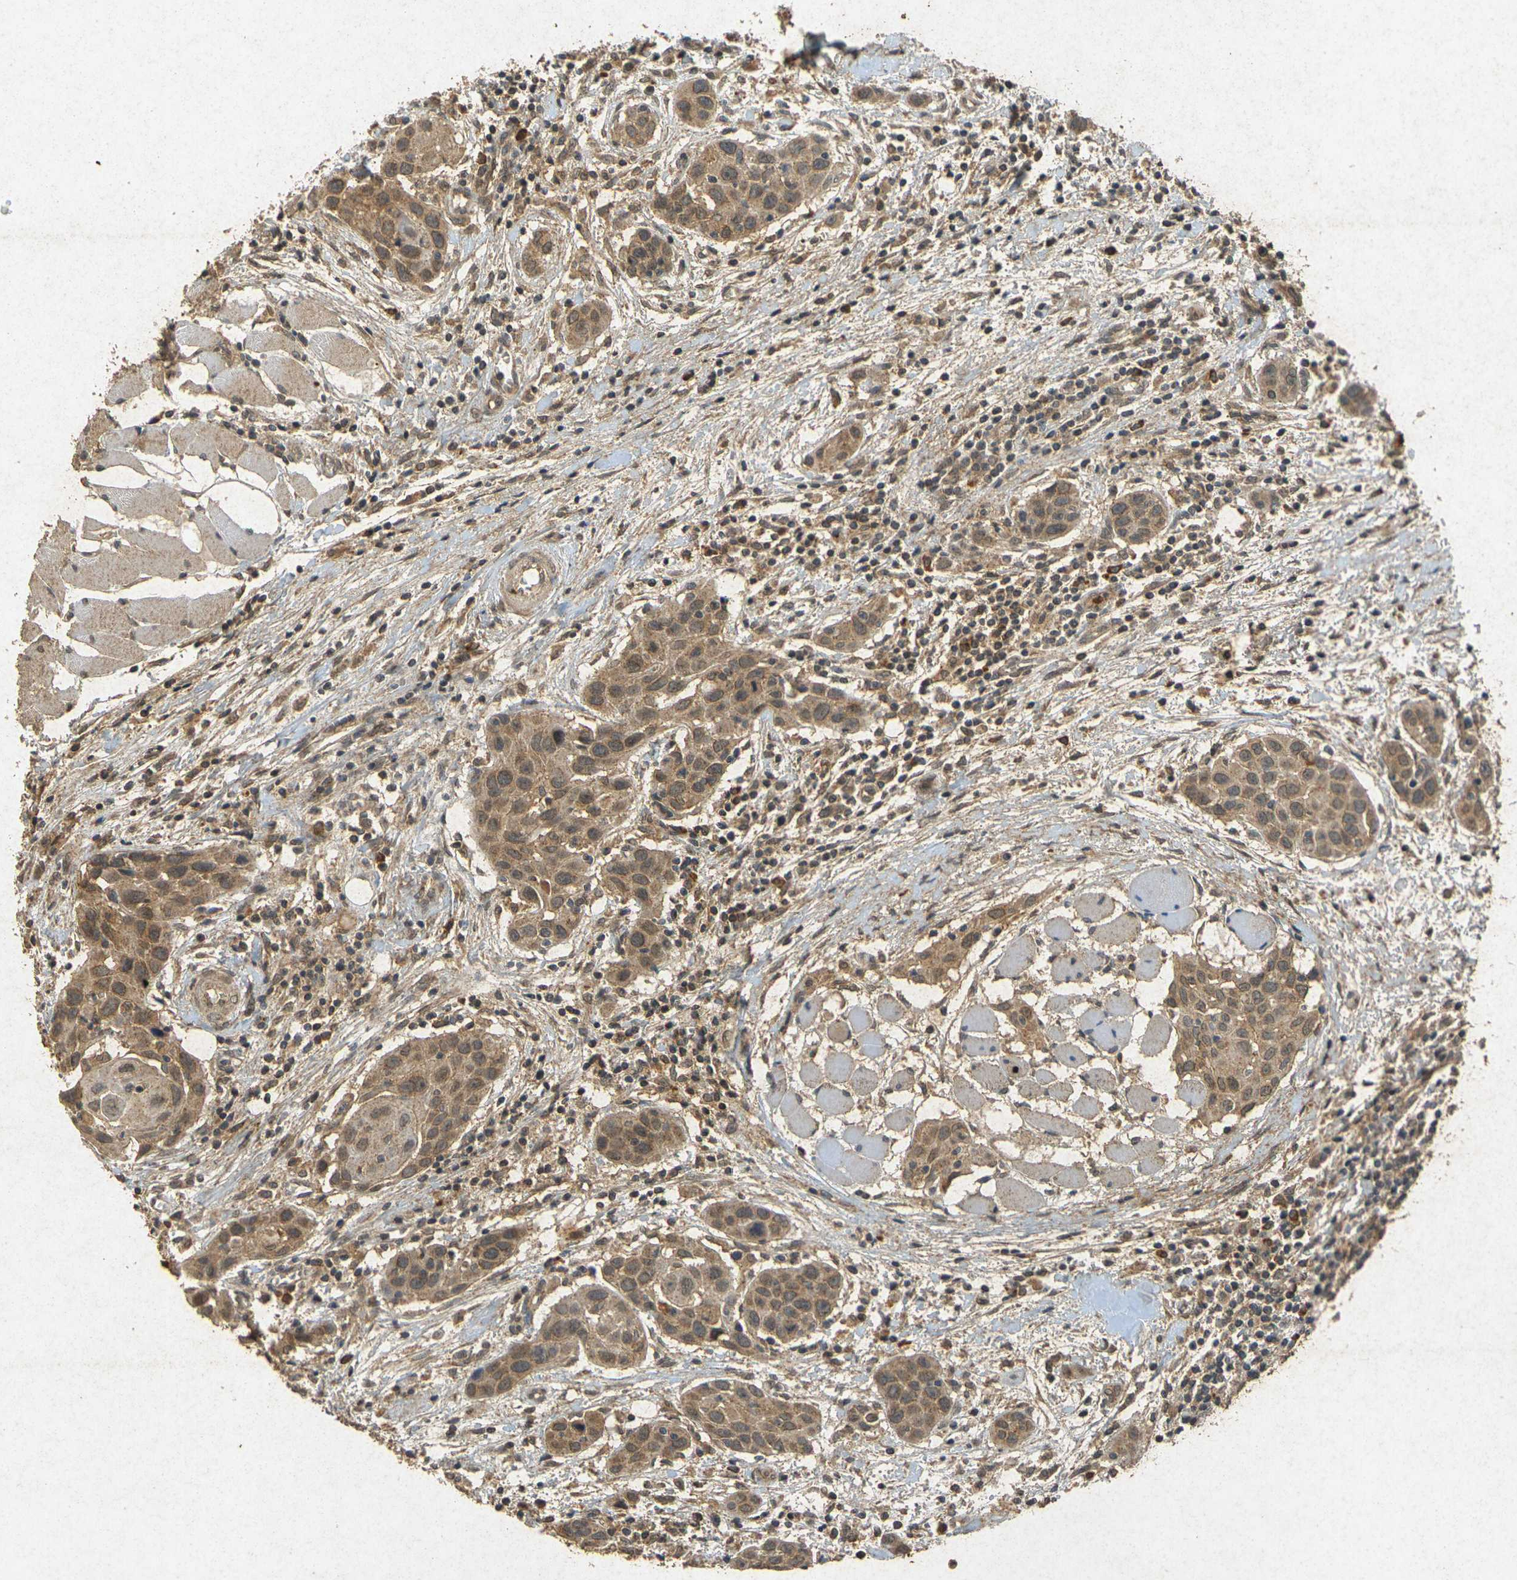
{"staining": {"intensity": "moderate", "quantity": ">75%", "location": "cytoplasmic/membranous"}, "tissue": "head and neck cancer", "cell_type": "Tumor cells", "image_type": "cancer", "snomed": [{"axis": "morphology", "description": "Squamous cell carcinoma, NOS"}, {"axis": "topography", "description": "Oral tissue"}, {"axis": "topography", "description": "Head-Neck"}], "caption": "A medium amount of moderate cytoplasmic/membranous expression is present in about >75% of tumor cells in head and neck squamous cell carcinoma tissue.", "gene": "ERN1", "patient": {"sex": "female", "age": 50}}